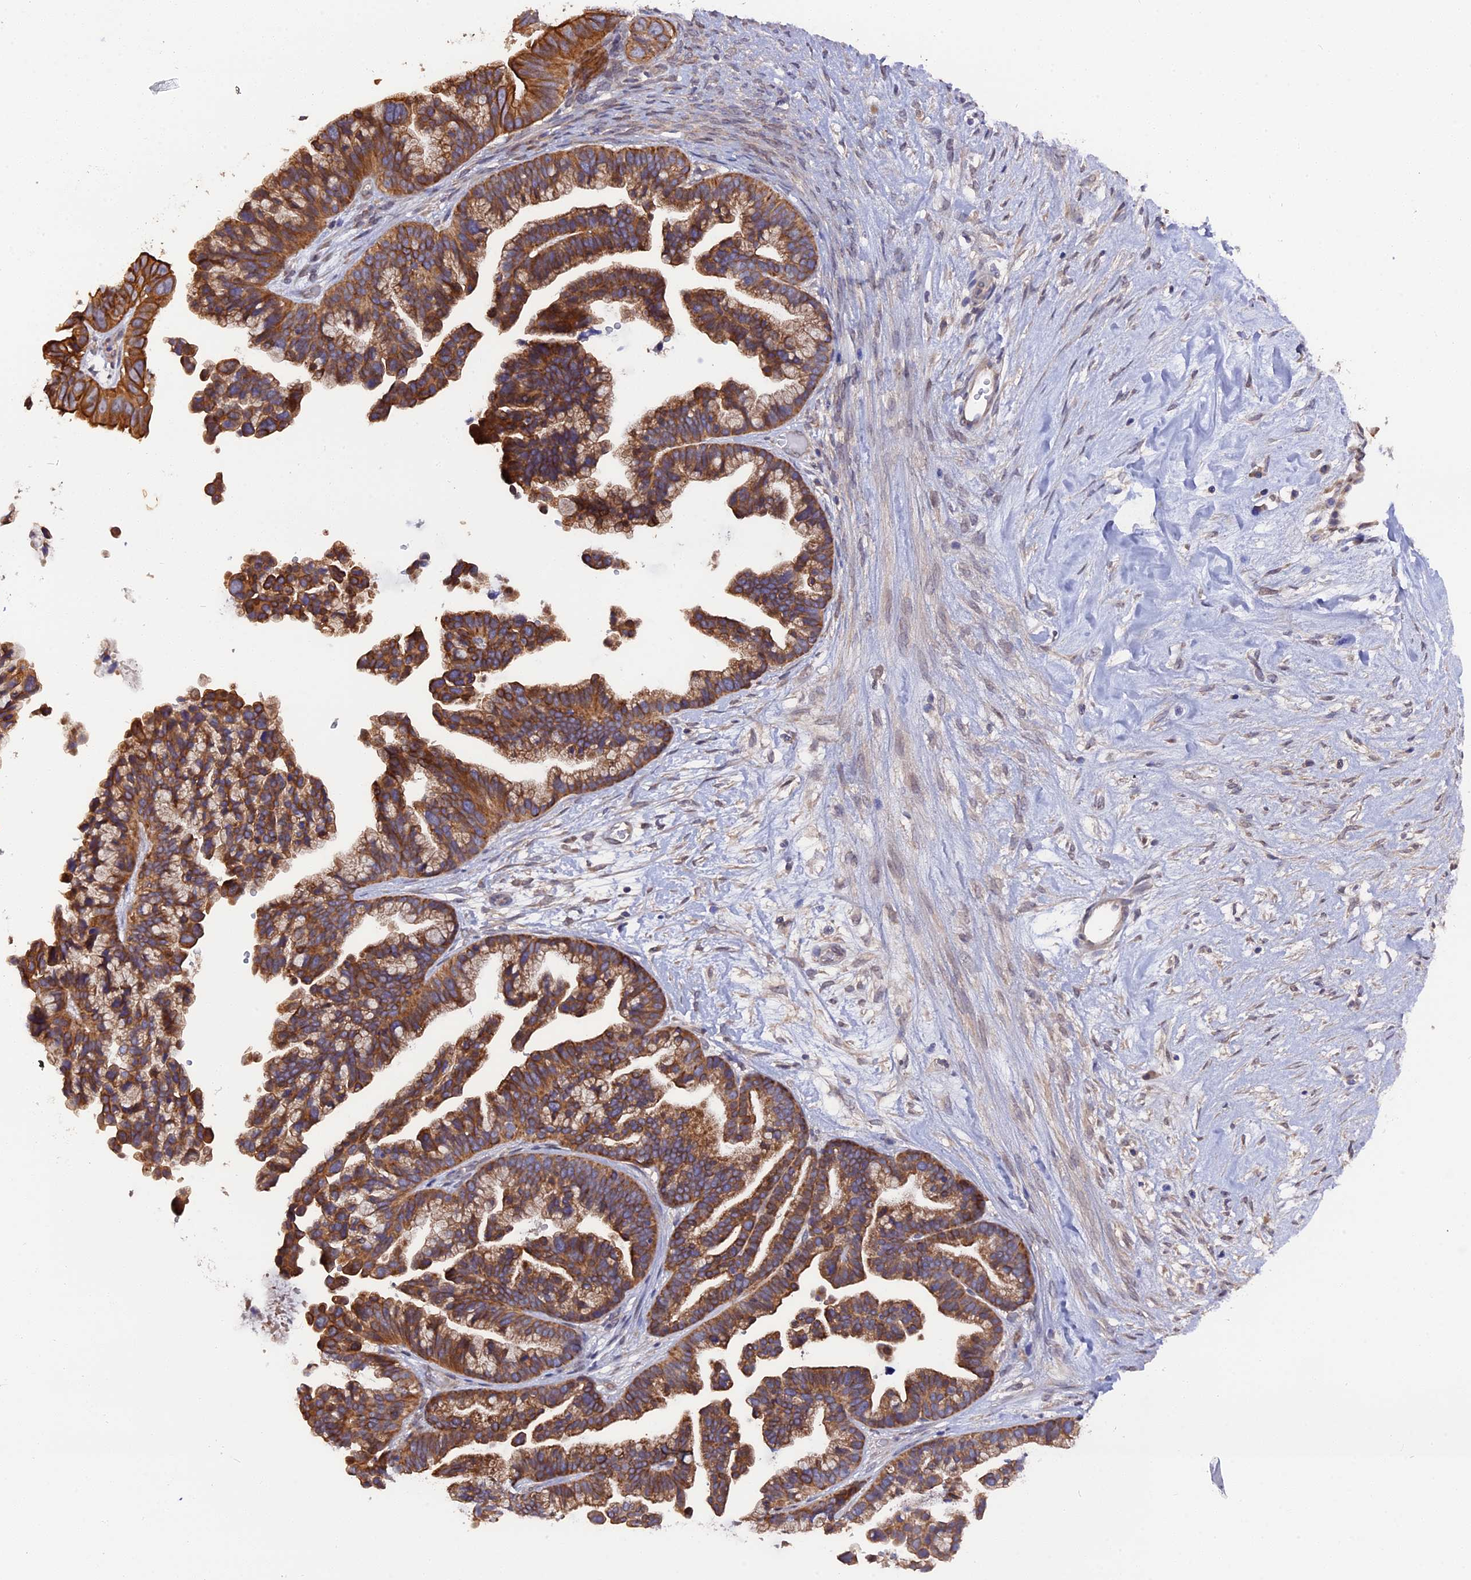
{"staining": {"intensity": "strong", "quantity": ">75%", "location": "cytoplasmic/membranous"}, "tissue": "ovarian cancer", "cell_type": "Tumor cells", "image_type": "cancer", "snomed": [{"axis": "morphology", "description": "Cystadenocarcinoma, serous, NOS"}, {"axis": "topography", "description": "Ovary"}], "caption": "There is high levels of strong cytoplasmic/membranous positivity in tumor cells of ovarian cancer (serous cystadenocarcinoma), as demonstrated by immunohistochemical staining (brown color).", "gene": "ZCCHC2", "patient": {"sex": "female", "age": 56}}